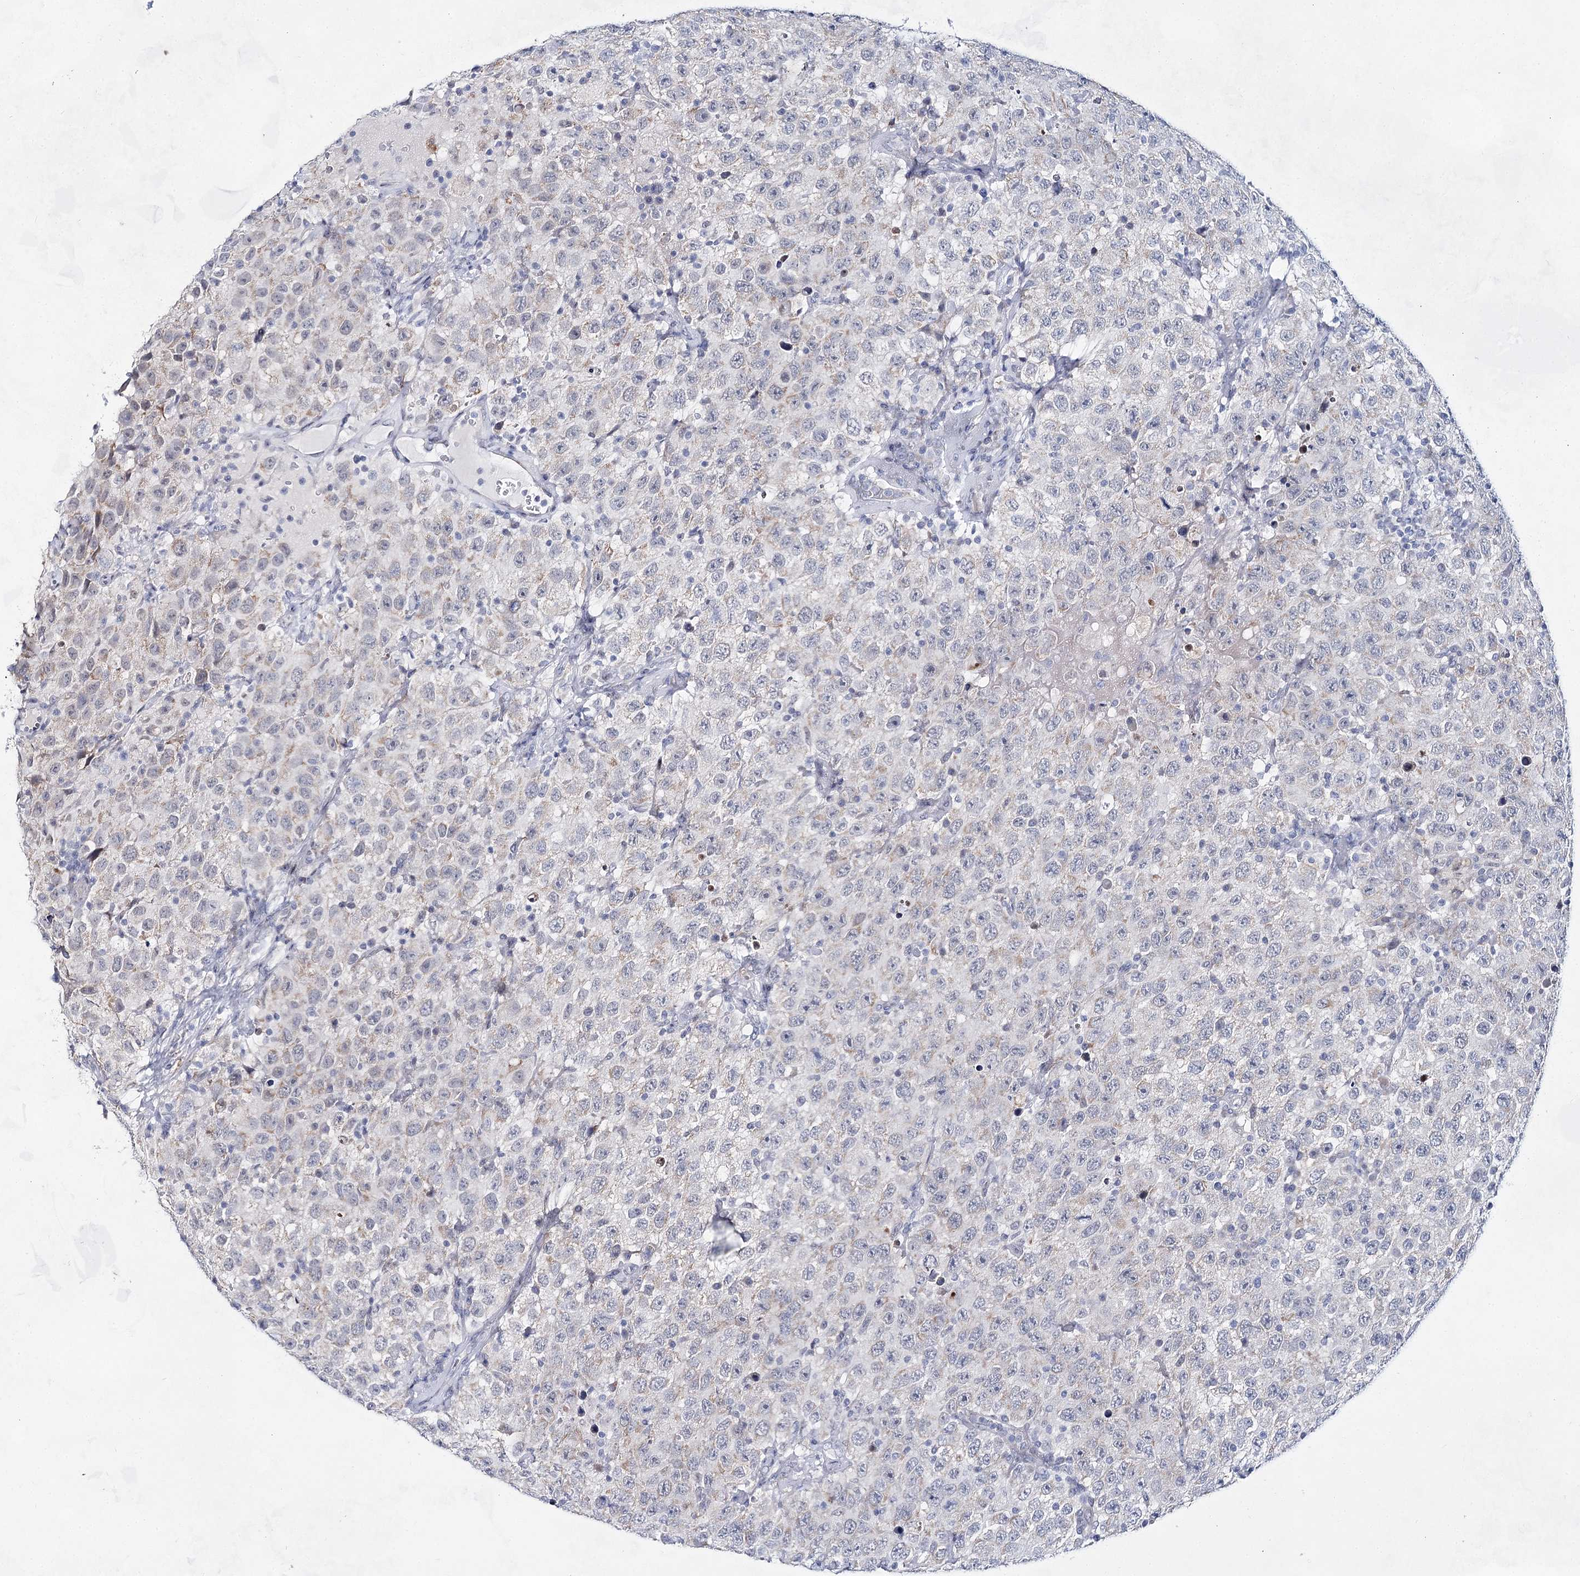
{"staining": {"intensity": "weak", "quantity": "<25%", "location": "cytoplasmic/membranous"}, "tissue": "testis cancer", "cell_type": "Tumor cells", "image_type": "cancer", "snomed": [{"axis": "morphology", "description": "Seminoma, NOS"}, {"axis": "topography", "description": "Testis"}], "caption": "An immunohistochemistry histopathology image of testis cancer (seminoma) is shown. There is no staining in tumor cells of testis cancer (seminoma).", "gene": "BPHL", "patient": {"sex": "male", "age": 41}}